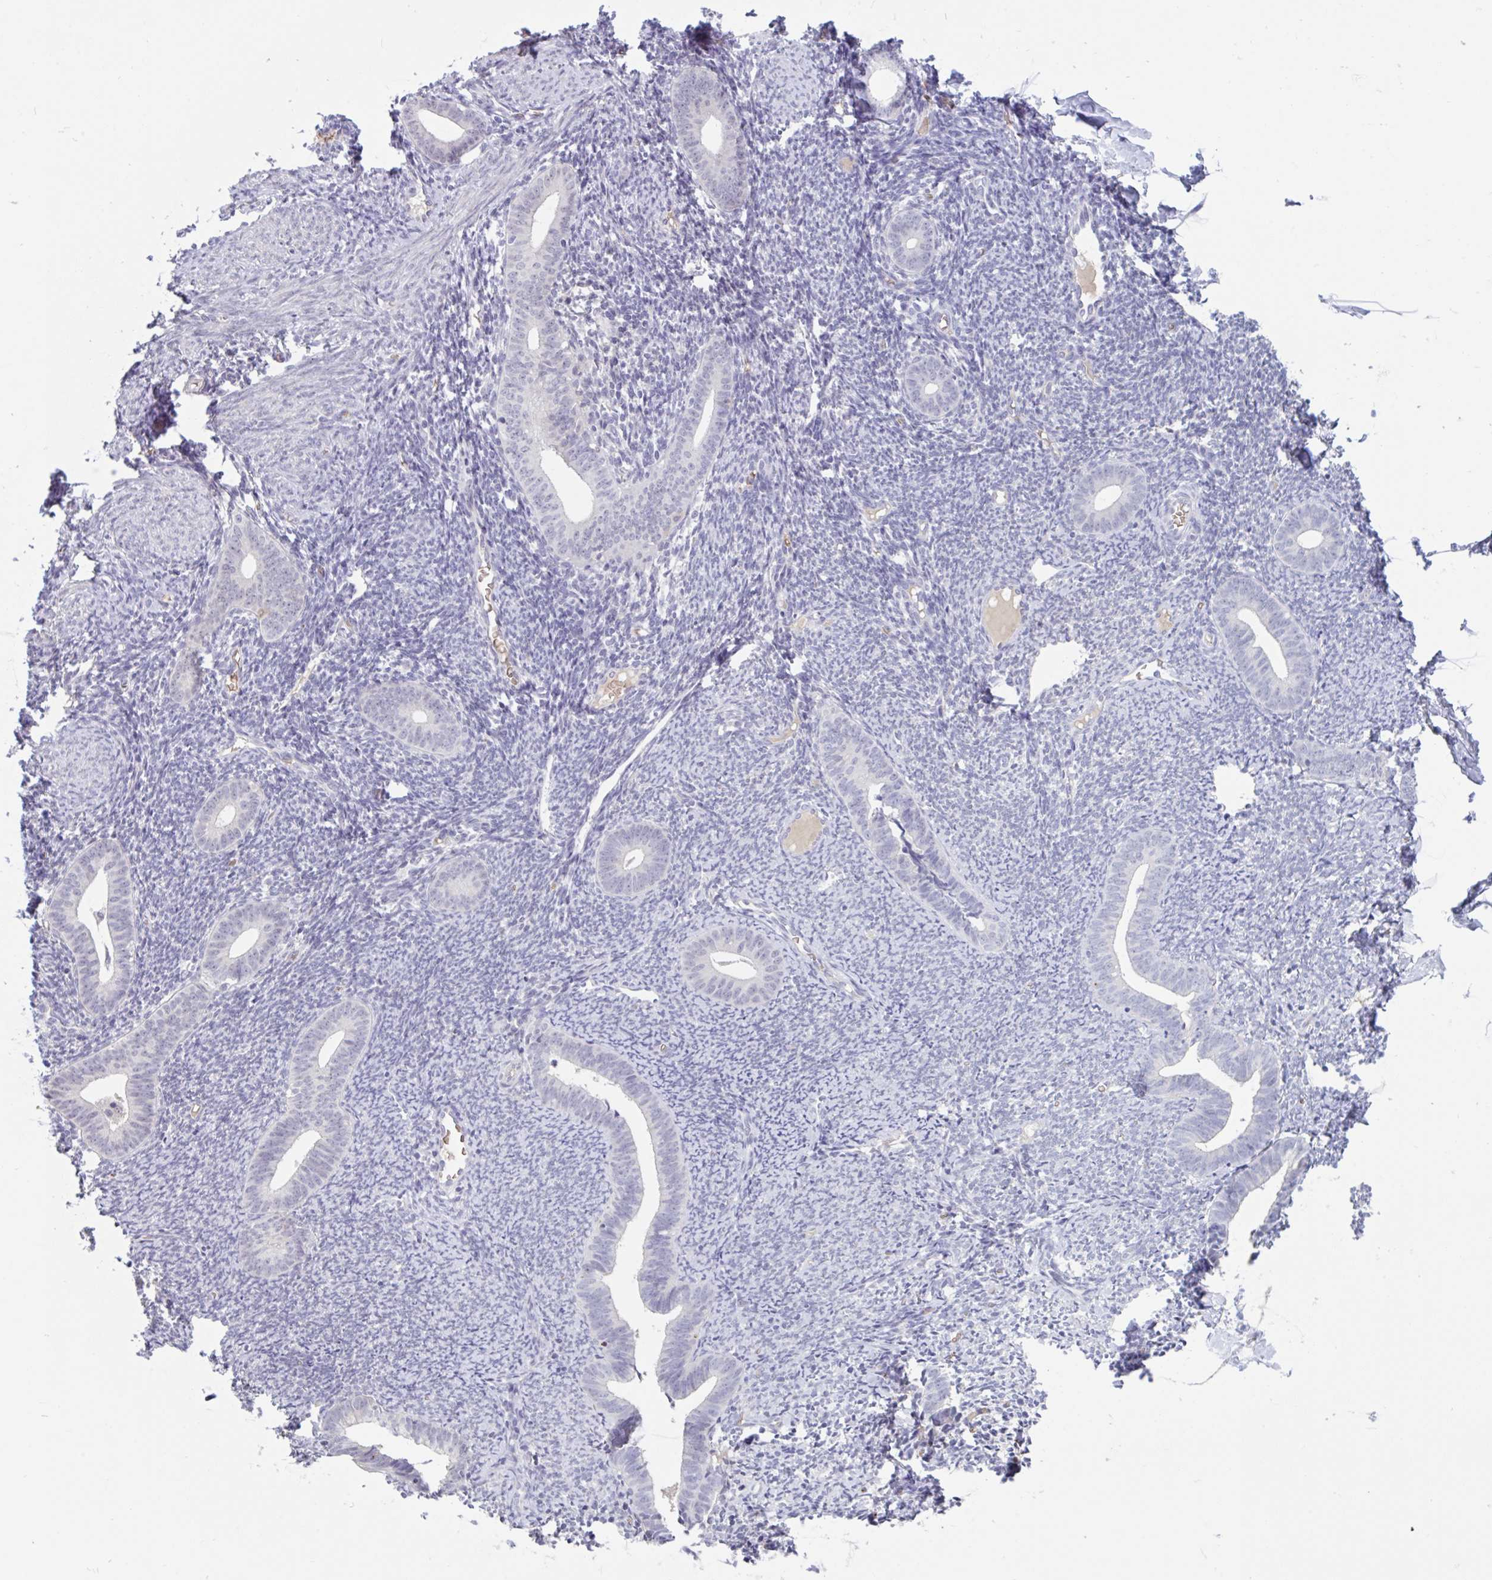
{"staining": {"intensity": "negative", "quantity": "none", "location": "none"}, "tissue": "endometrium", "cell_type": "Cells in endometrial stroma", "image_type": "normal", "snomed": [{"axis": "morphology", "description": "Normal tissue, NOS"}, {"axis": "topography", "description": "Endometrium"}], "caption": "Cells in endometrial stroma show no significant positivity in normal endometrium. Nuclei are stained in blue.", "gene": "RHAG", "patient": {"sex": "female", "age": 39}}